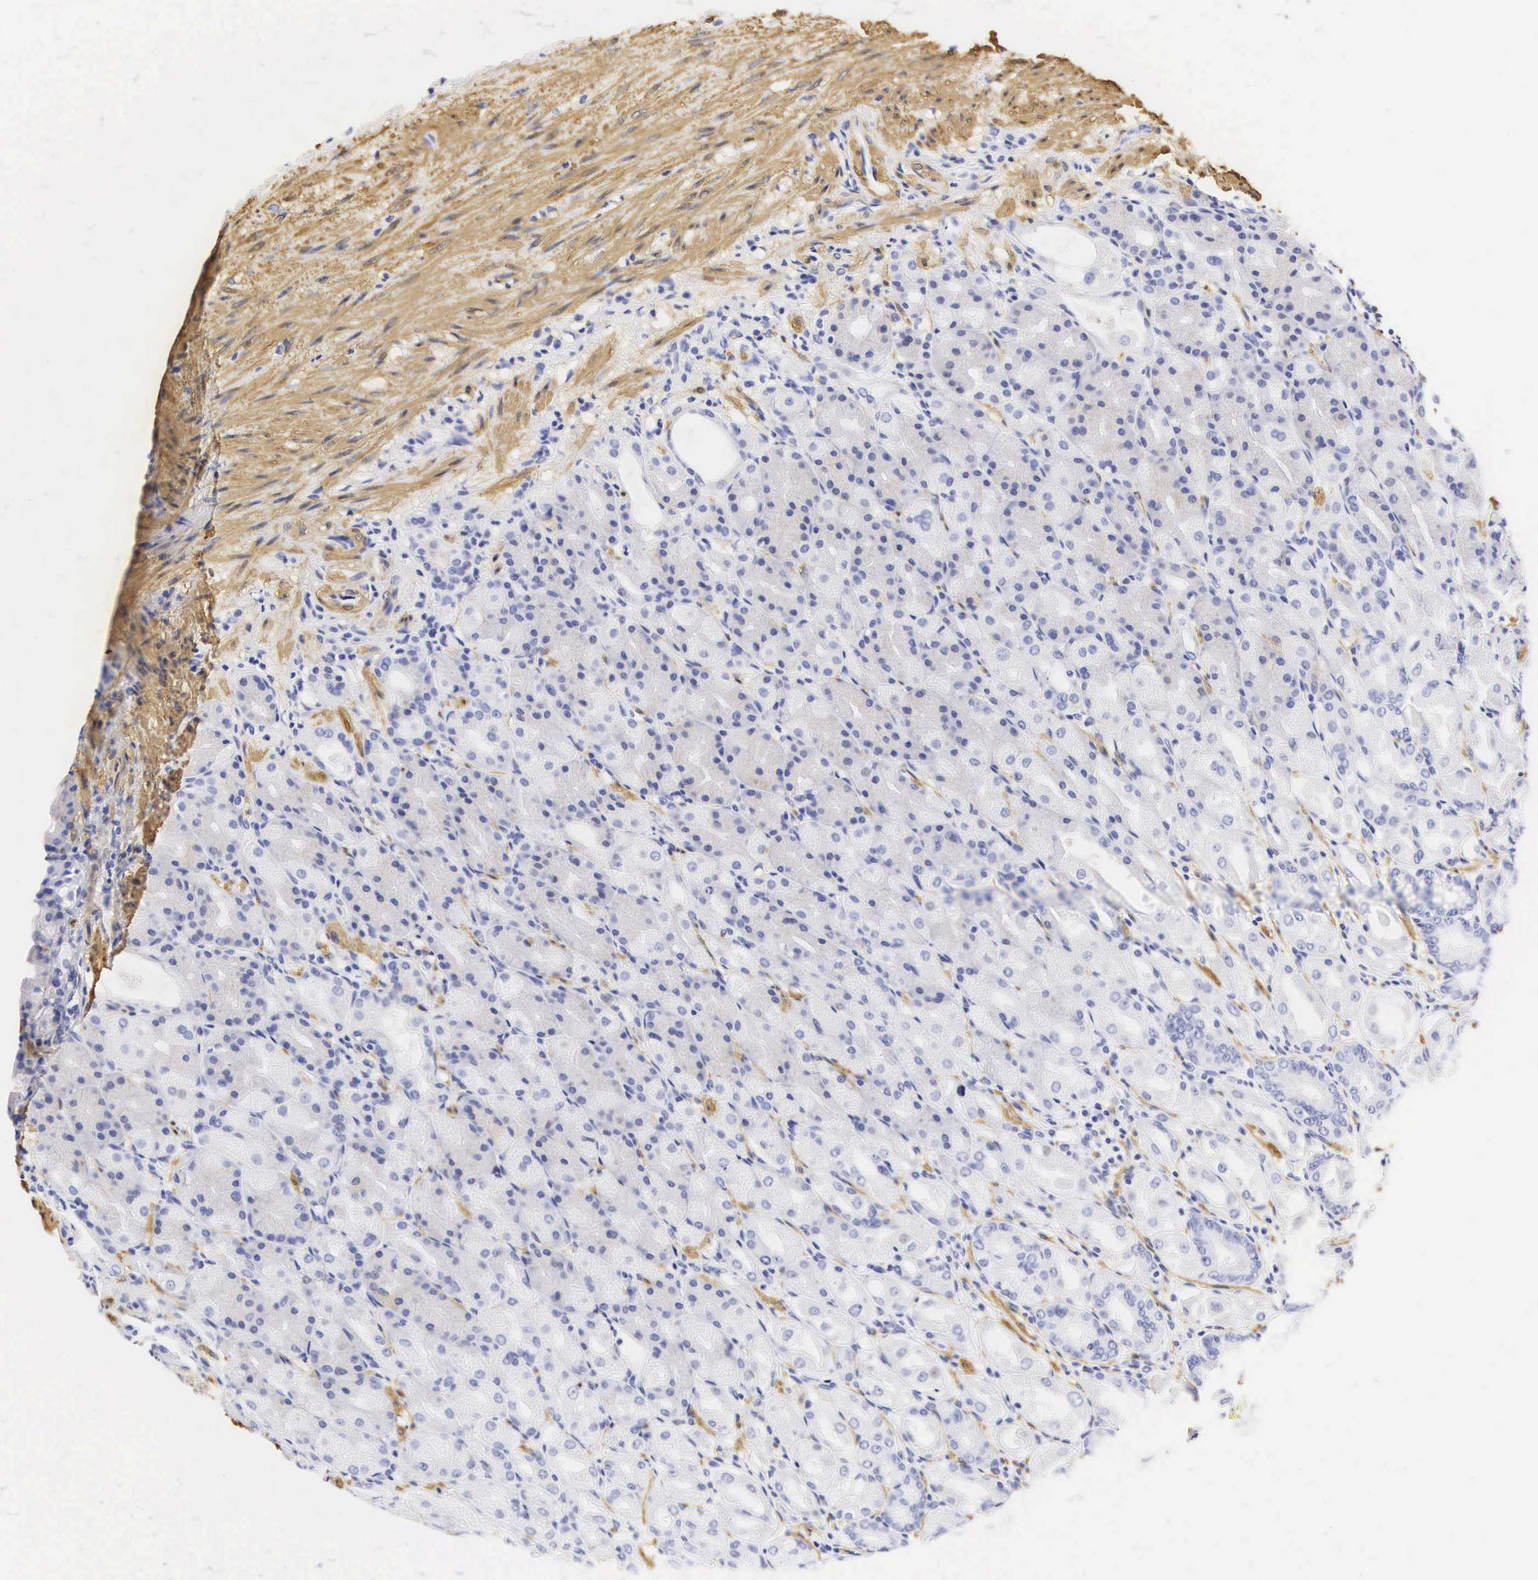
{"staining": {"intensity": "negative", "quantity": "none", "location": "none"}, "tissue": "stomach", "cell_type": "Glandular cells", "image_type": "normal", "snomed": [{"axis": "morphology", "description": "Normal tissue, NOS"}, {"axis": "topography", "description": "Stomach, upper"}], "caption": "Glandular cells show no significant protein expression in unremarkable stomach. (DAB immunohistochemistry visualized using brightfield microscopy, high magnification).", "gene": "CNN1", "patient": {"sex": "female", "age": 75}}